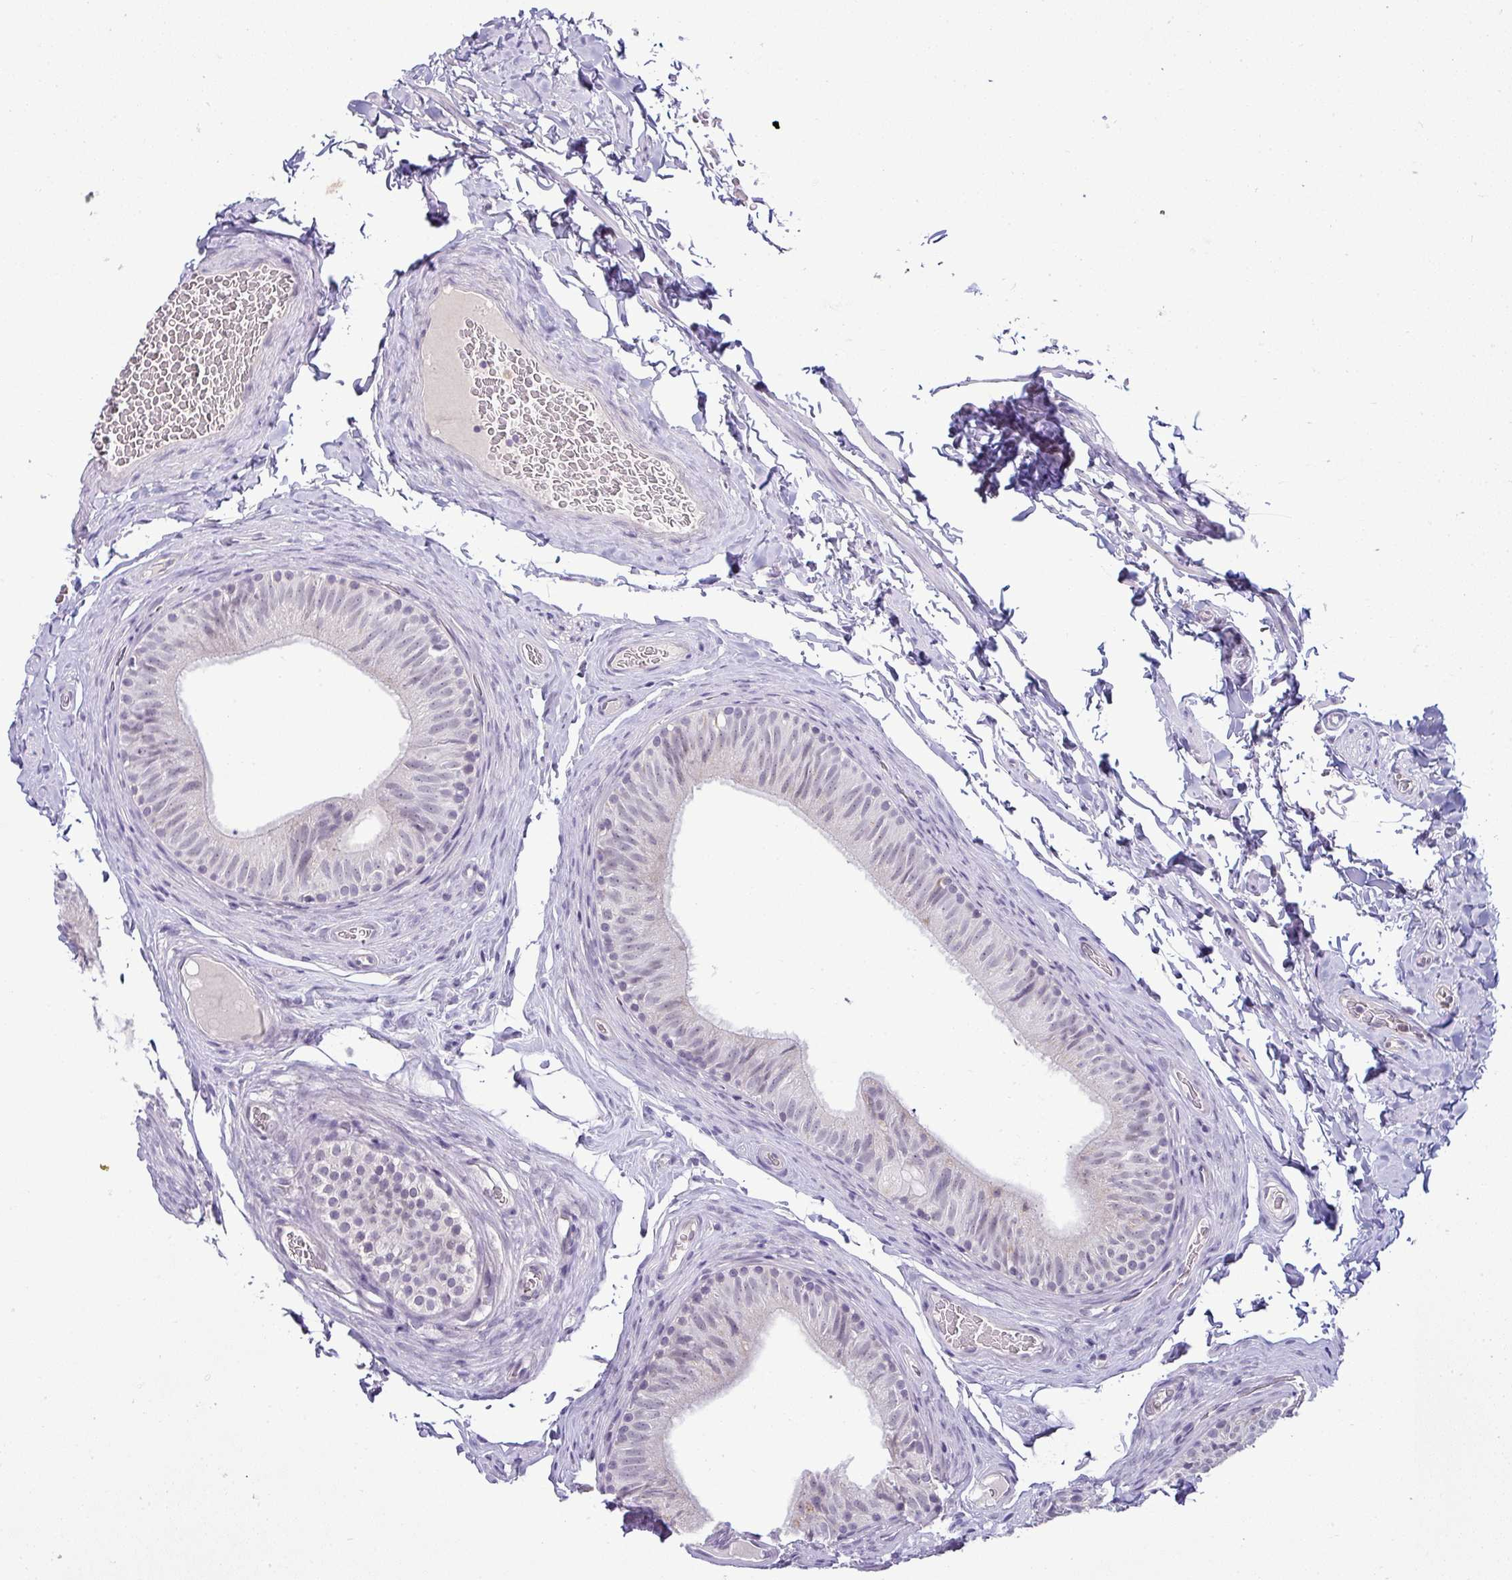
{"staining": {"intensity": "negative", "quantity": "none", "location": "none"}, "tissue": "epididymis", "cell_type": "Glandular cells", "image_type": "normal", "snomed": [{"axis": "morphology", "description": "Normal tissue, NOS"}, {"axis": "topography", "description": "Epididymis"}], "caption": "Immunohistochemical staining of benign epididymis shows no significant staining in glandular cells.", "gene": "HBEGF", "patient": {"sex": "male", "age": 34}}